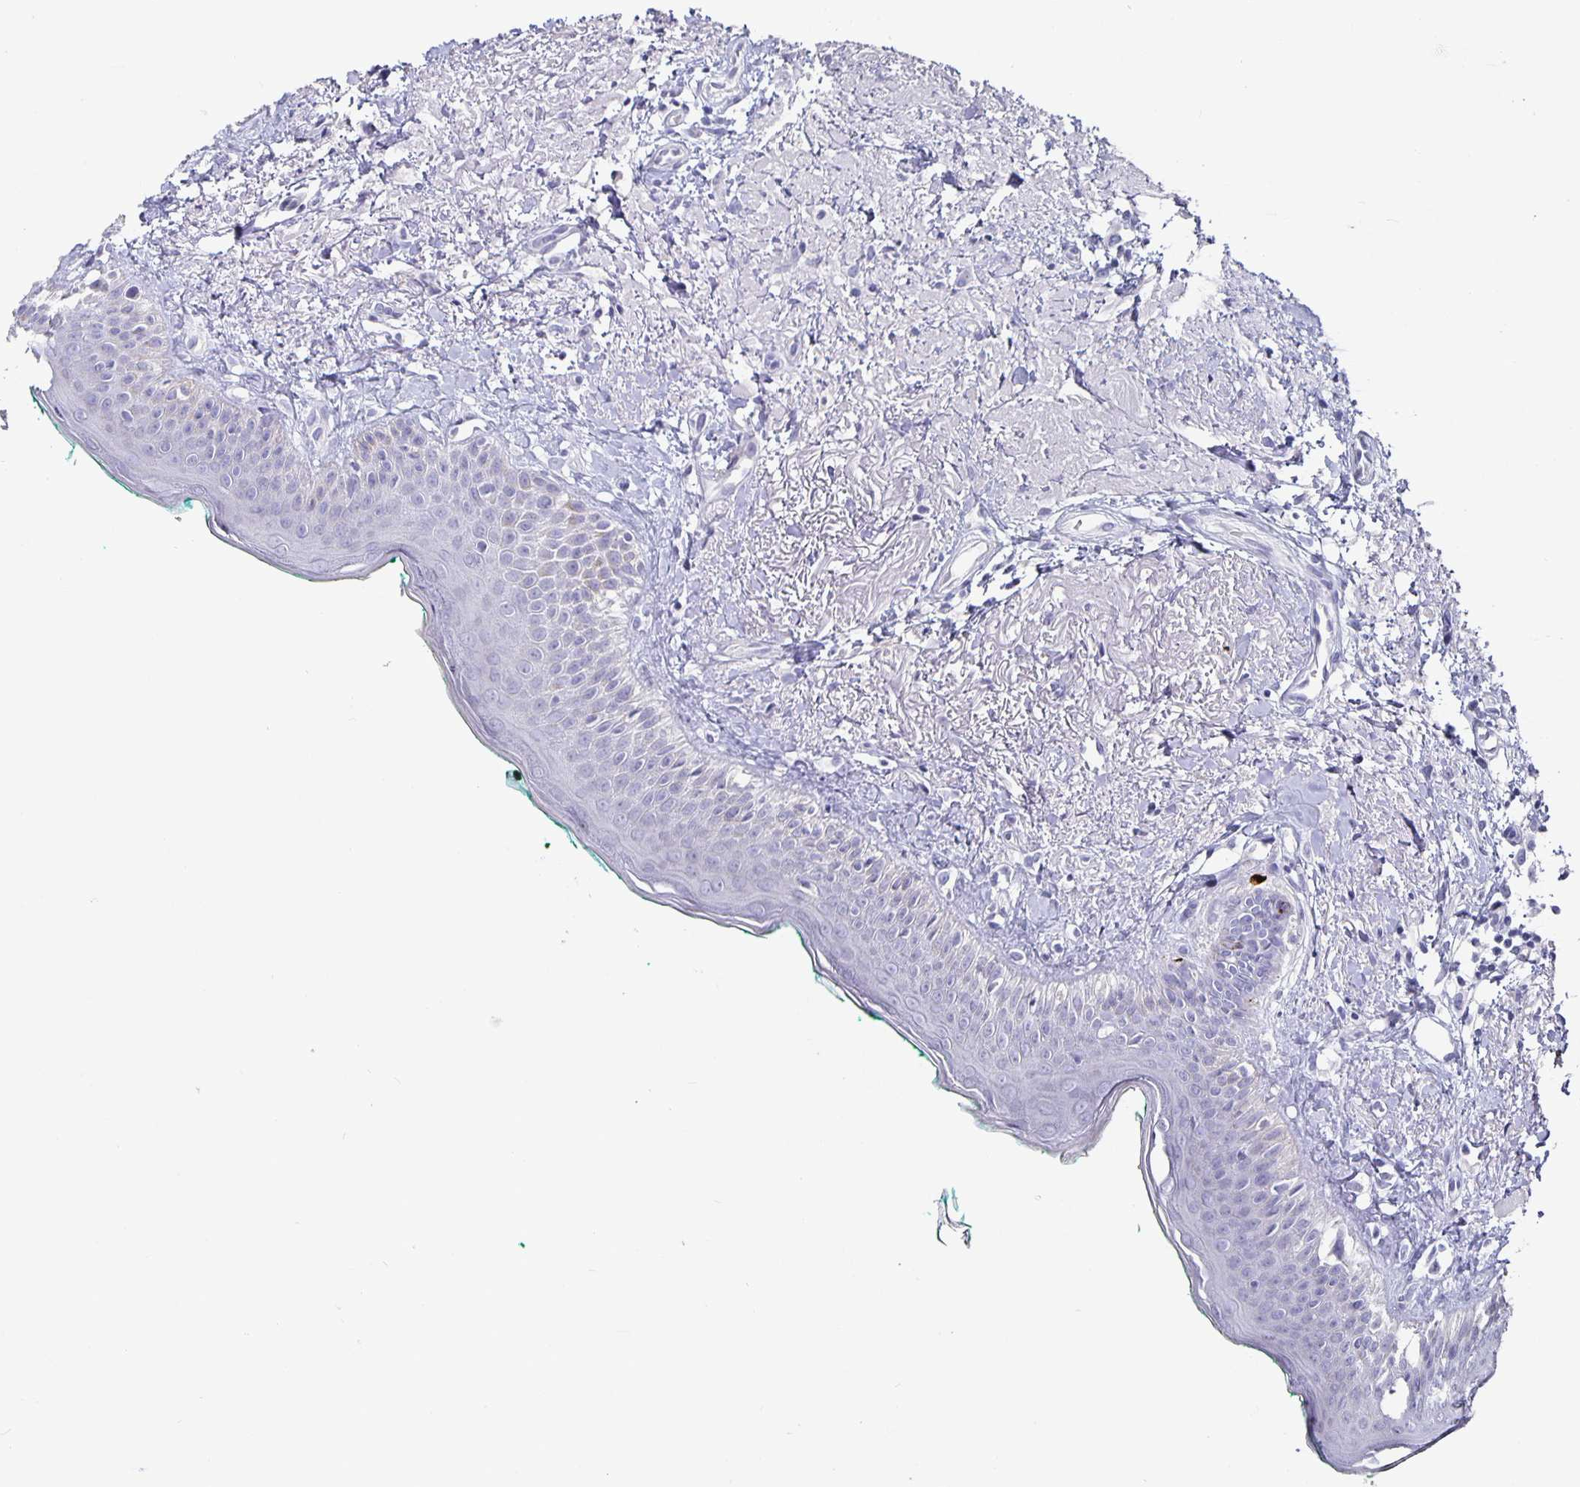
{"staining": {"intensity": "negative", "quantity": "none", "location": "none"}, "tissue": "oral mucosa", "cell_type": "Squamous epithelial cells", "image_type": "normal", "snomed": [{"axis": "morphology", "description": "Normal tissue, NOS"}, {"axis": "topography", "description": "Oral tissue"}], "caption": "Immunohistochemistry photomicrograph of normal human oral mucosa stained for a protein (brown), which displays no staining in squamous epithelial cells.", "gene": "CHGA", "patient": {"sex": "female", "age": 70}}